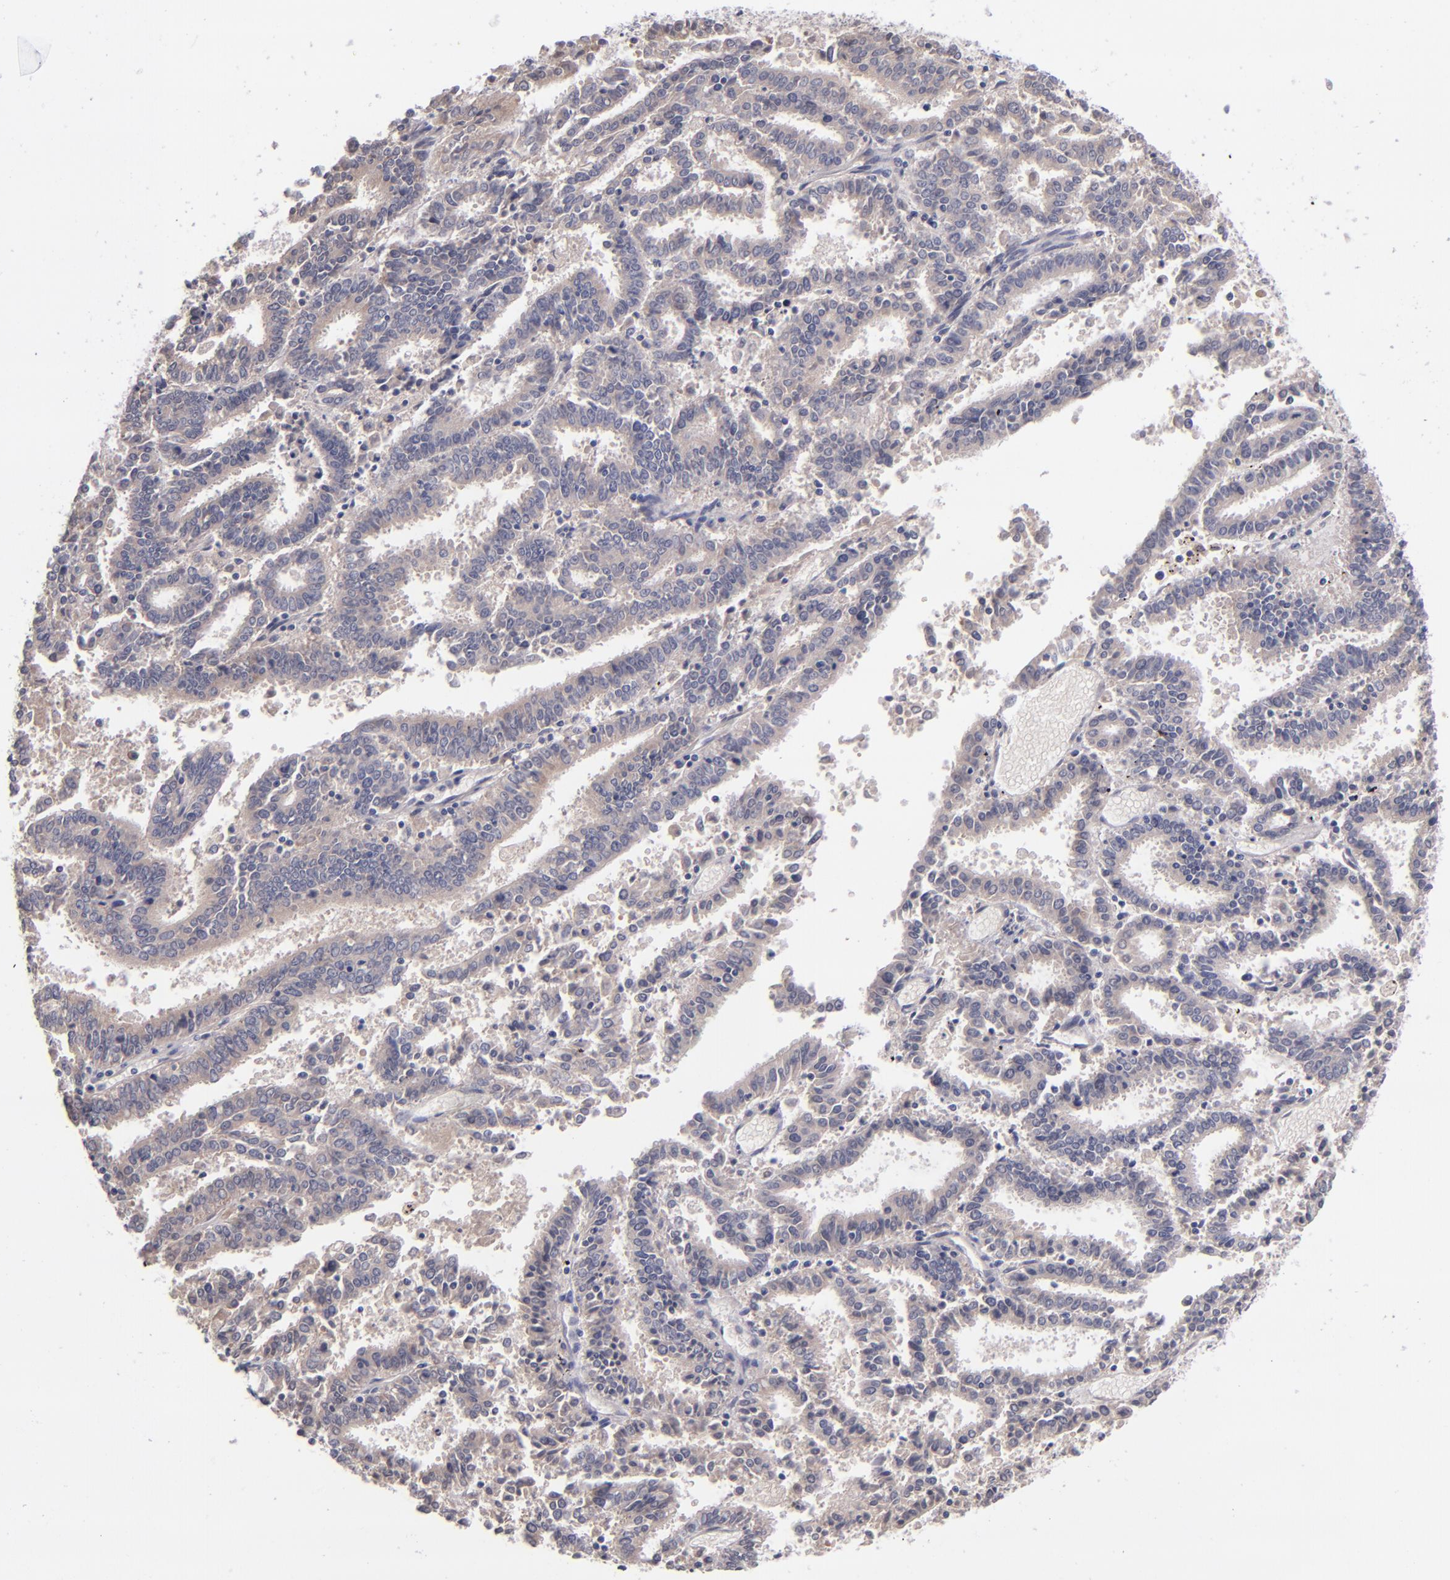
{"staining": {"intensity": "weak", "quantity": "25%-75%", "location": "cytoplasmic/membranous"}, "tissue": "endometrial cancer", "cell_type": "Tumor cells", "image_type": "cancer", "snomed": [{"axis": "morphology", "description": "Adenocarcinoma, NOS"}, {"axis": "topography", "description": "Uterus"}], "caption": "Immunohistochemistry (IHC) staining of adenocarcinoma (endometrial), which shows low levels of weak cytoplasmic/membranous positivity in approximately 25%-75% of tumor cells indicating weak cytoplasmic/membranous protein positivity. The staining was performed using DAB (3,3'-diaminobenzidine) (brown) for protein detection and nuclei were counterstained in hematoxylin (blue).", "gene": "TSC2", "patient": {"sex": "female", "age": 83}}